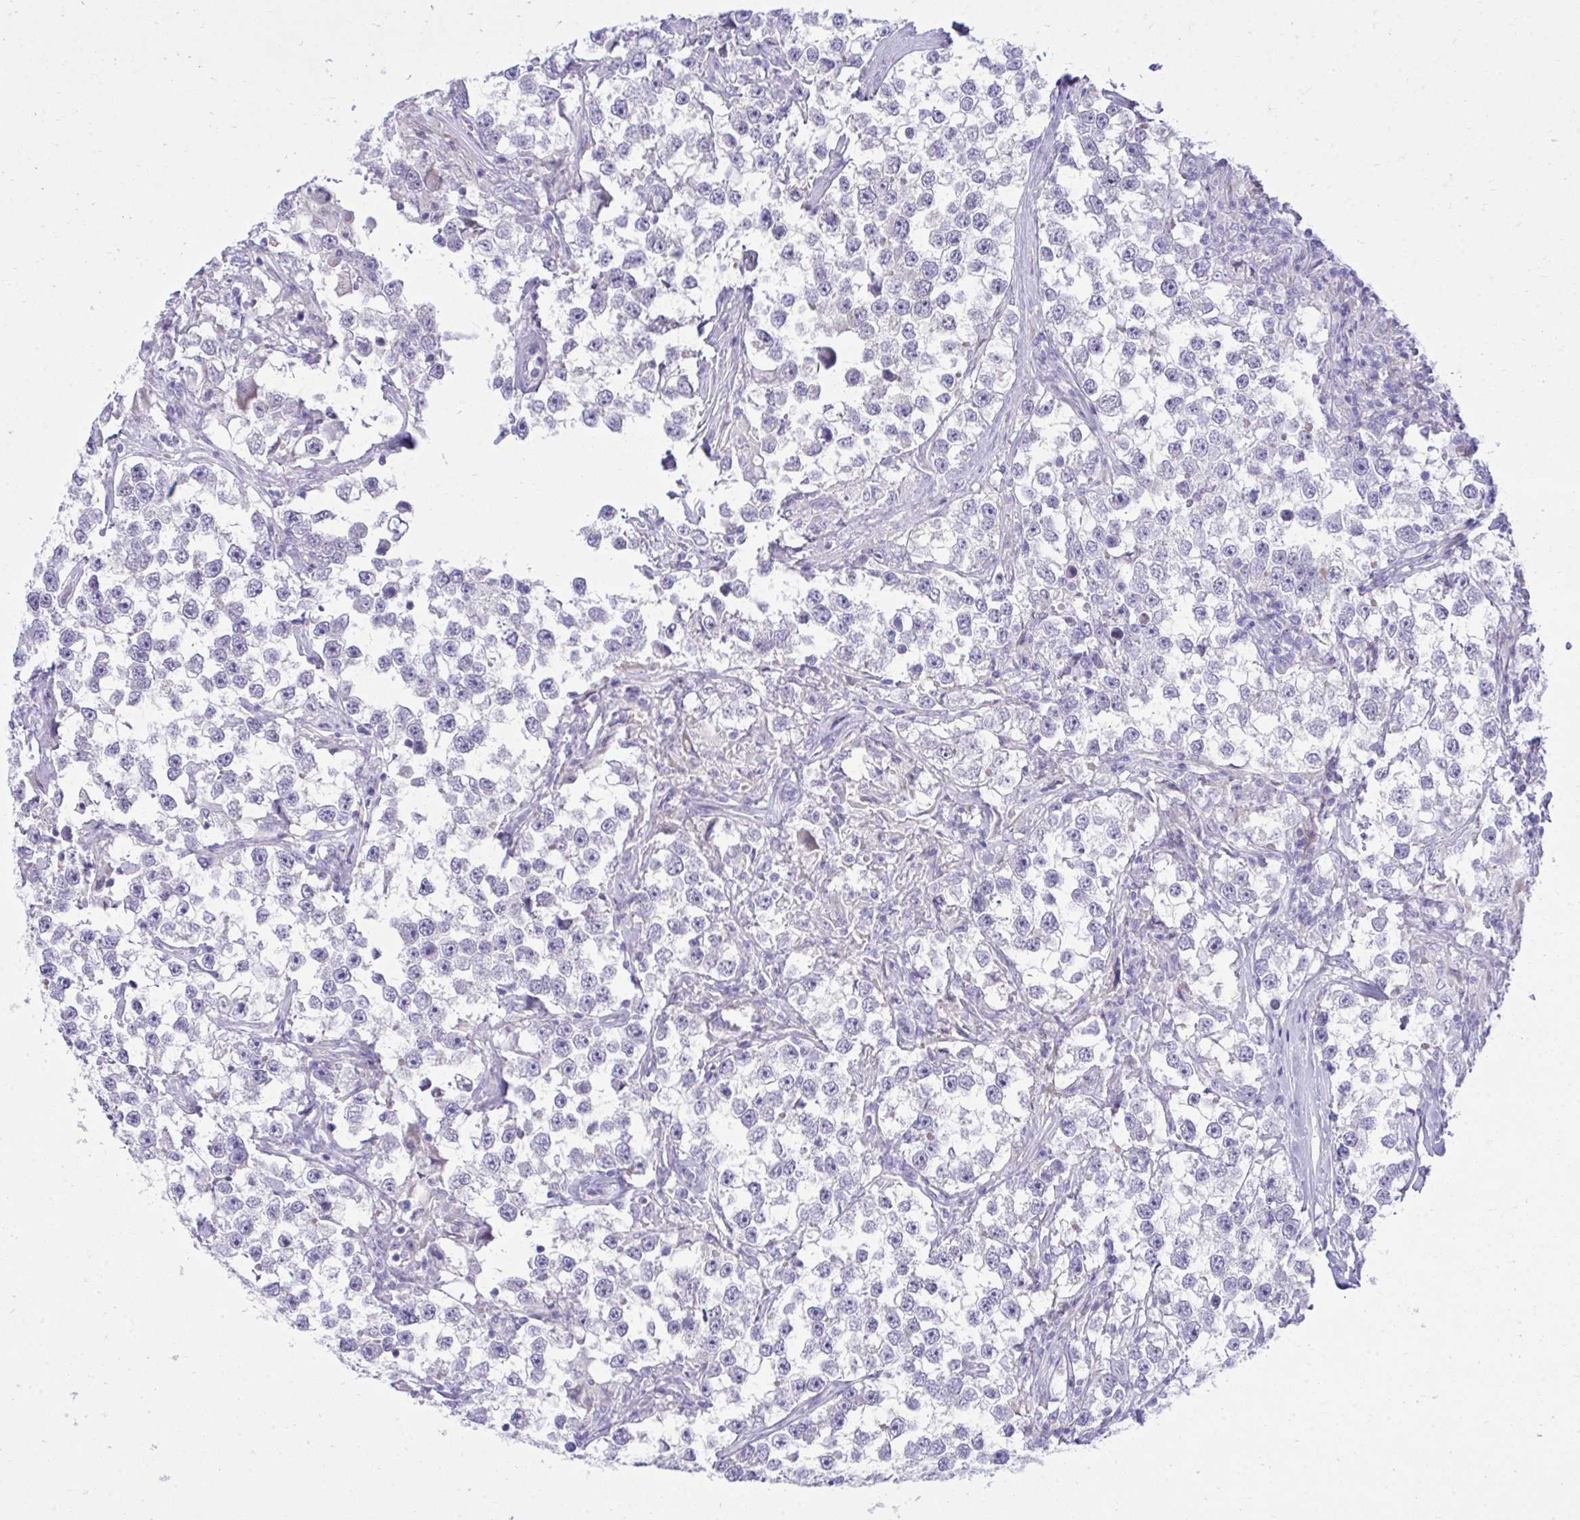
{"staining": {"intensity": "negative", "quantity": "none", "location": "none"}, "tissue": "testis cancer", "cell_type": "Tumor cells", "image_type": "cancer", "snomed": [{"axis": "morphology", "description": "Seminoma, NOS"}, {"axis": "topography", "description": "Testis"}], "caption": "The photomicrograph displays no significant expression in tumor cells of testis cancer (seminoma). (DAB (3,3'-diaminobenzidine) immunohistochemistry (IHC), high magnification).", "gene": "MED9", "patient": {"sex": "male", "age": 46}}